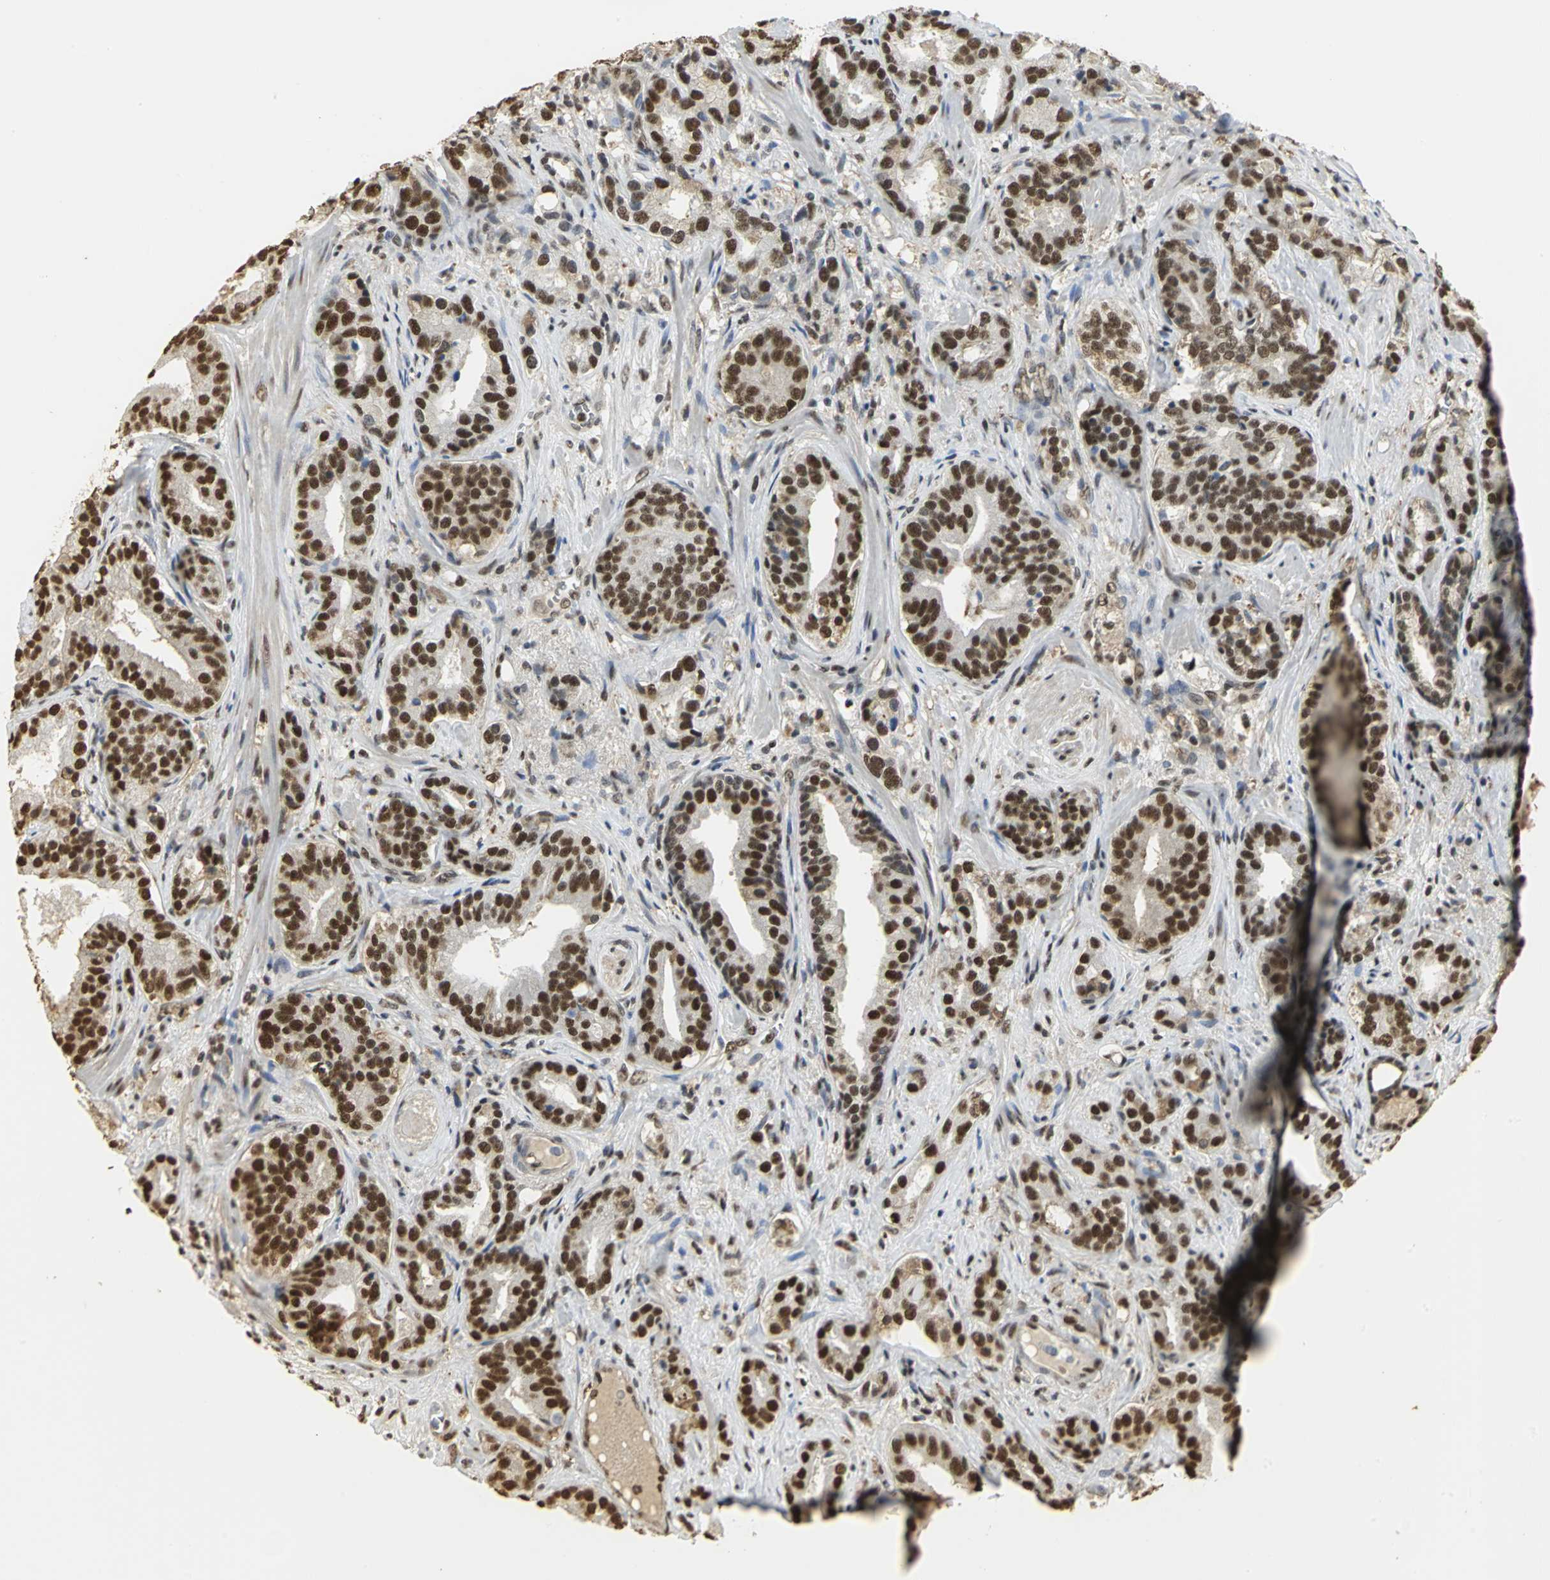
{"staining": {"intensity": "strong", "quantity": ">75%", "location": "cytoplasmic/membranous,nuclear"}, "tissue": "prostate cancer", "cell_type": "Tumor cells", "image_type": "cancer", "snomed": [{"axis": "morphology", "description": "Adenocarcinoma, Low grade"}, {"axis": "topography", "description": "Prostate"}], "caption": "Immunohistochemistry (IHC) (DAB) staining of human prostate cancer (adenocarcinoma (low-grade)) displays strong cytoplasmic/membranous and nuclear protein positivity in about >75% of tumor cells.", "gene": "SET", "patient": {"sex": "male", "age": 63}}